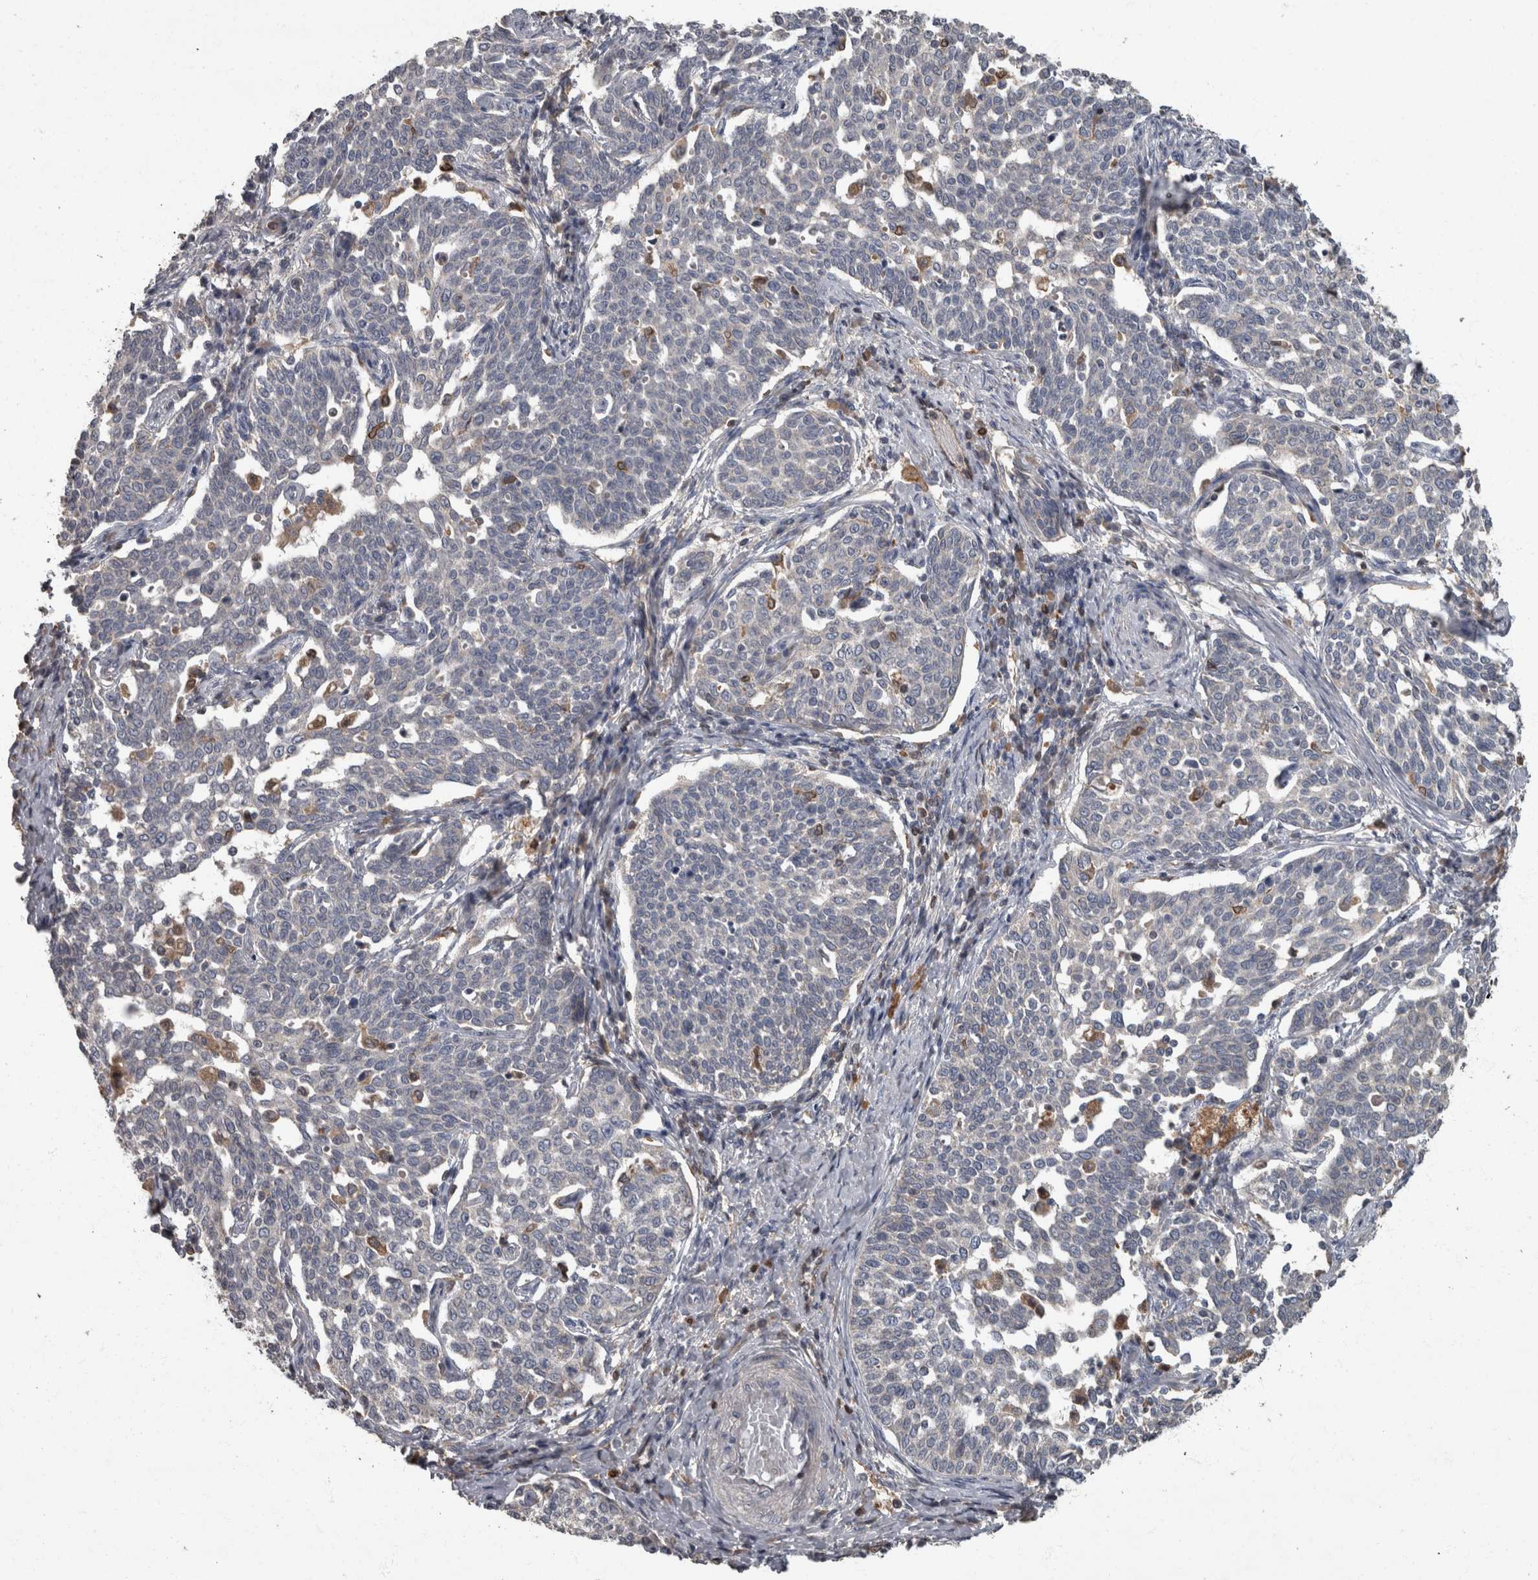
{"staining": {"intensity": "negative", "quantity": "none", "location": "none"}, "tissue": "cervical cancer", "cell_type": "Tumor cells", "image_type": "cancer", "snomed": [{"axis": "morphology", "description": "Squamous cell carcinoma, NOS"}, {"axis": "topography", "description": "Cervix"}], "caption": "Micrograph shows no protein positivity in tumor cells of cervical cancer (squamous cell carcinoma) tissue.", "gene": "PPP1R3C", "patient": {"sex": "female", "age": 34}}